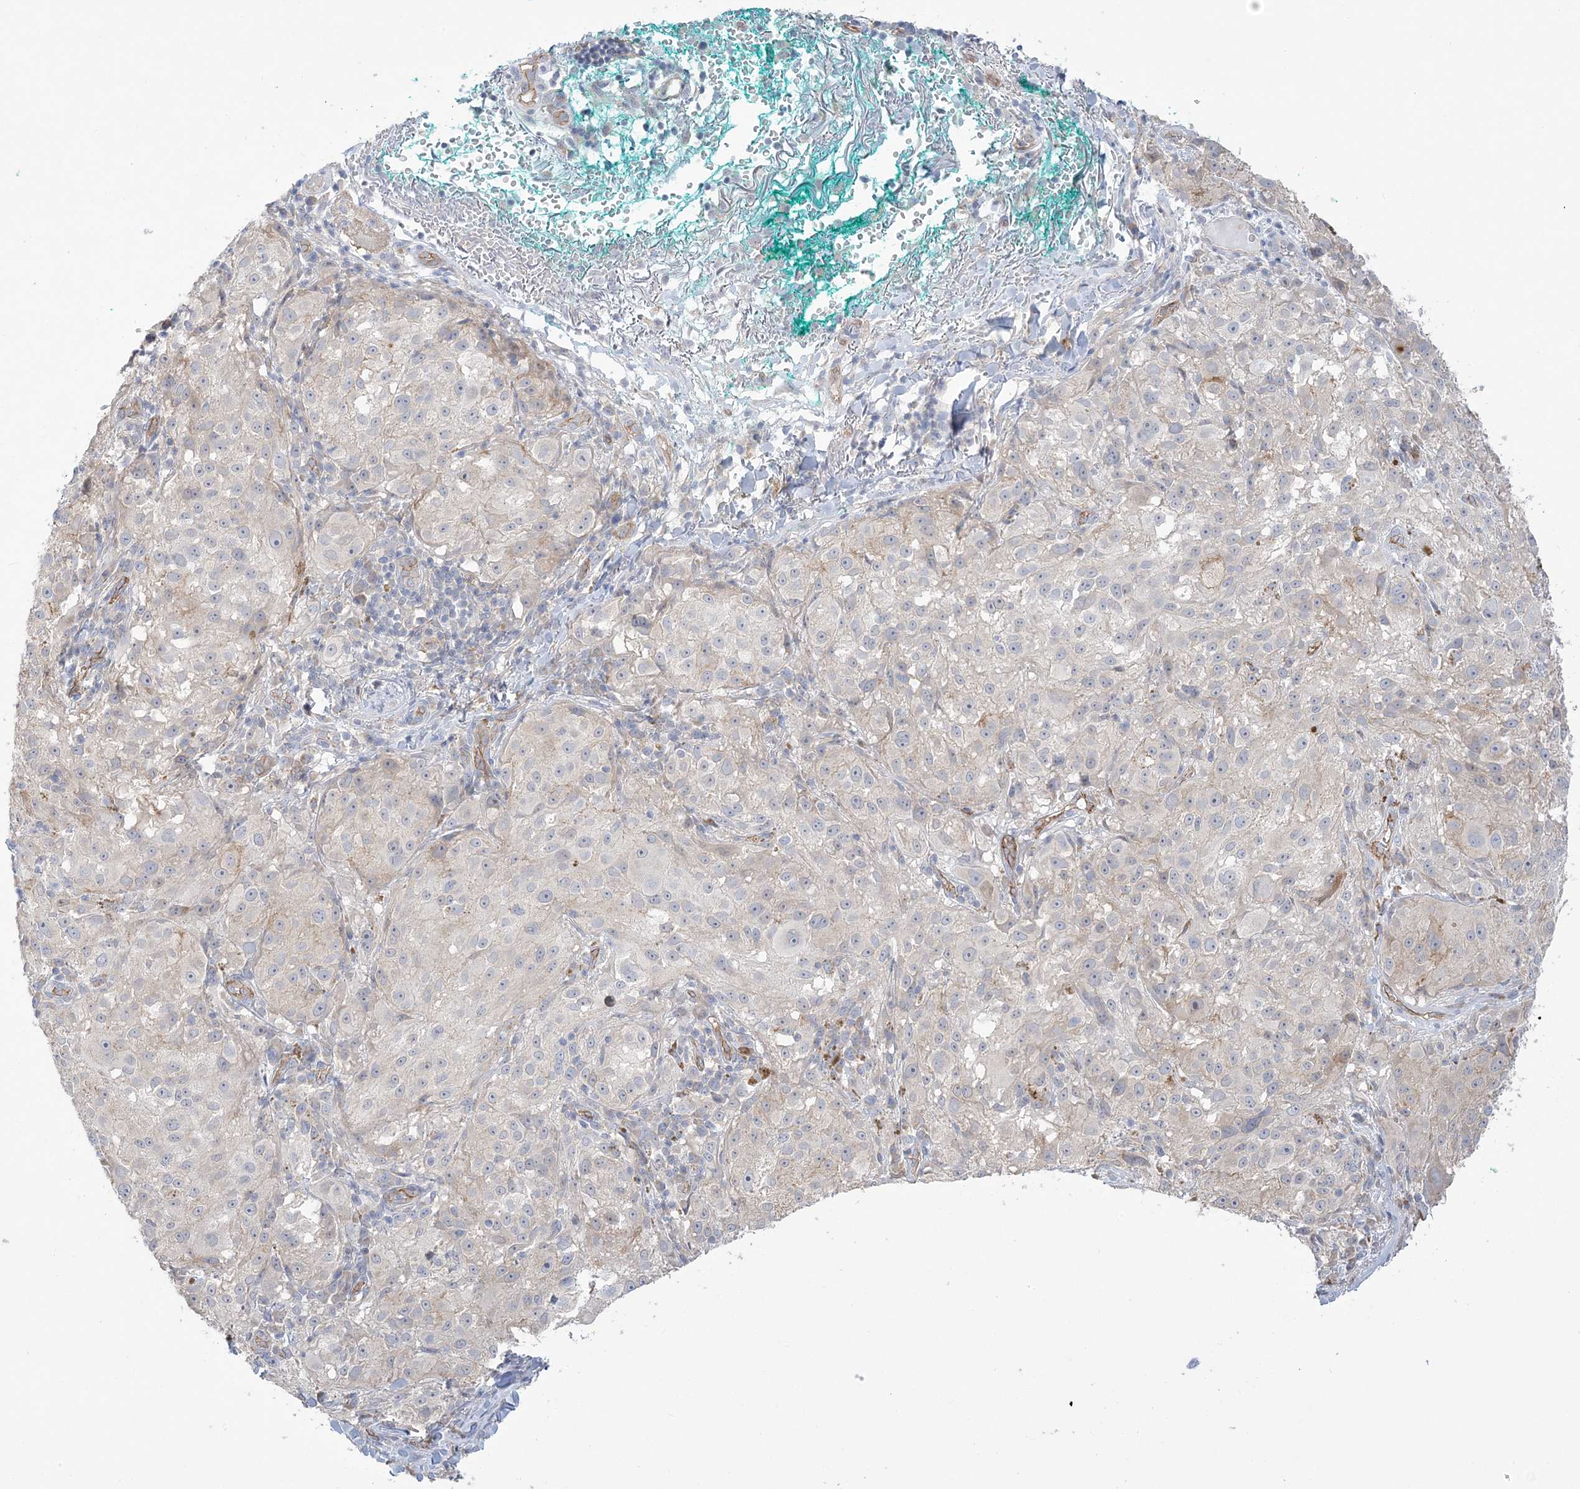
{"staining": {"intensity": "negative", "quantity": "none", "location": "none"}, "tissue": "melanoma", "cell_type": "Tumor cells", "image_type": "cancer", "snomed": [{"axis": "morphology", "description": "Necrosis, NOS"}, {"axis": "morphology", "description": "Malignant melanoma, NOS"}, {"axis": "topography", "description": "Skin"}], "caption": "A histopathology image of melanoma stained for a protein shows no brown staining in tumor cells. (Stains: DAB IHC with hematoxylin counter stain, Microscopy: brightfield microscopy at high magnification).", "gene": "FARSB", "patient": {"sex": "female", "age": 87}}